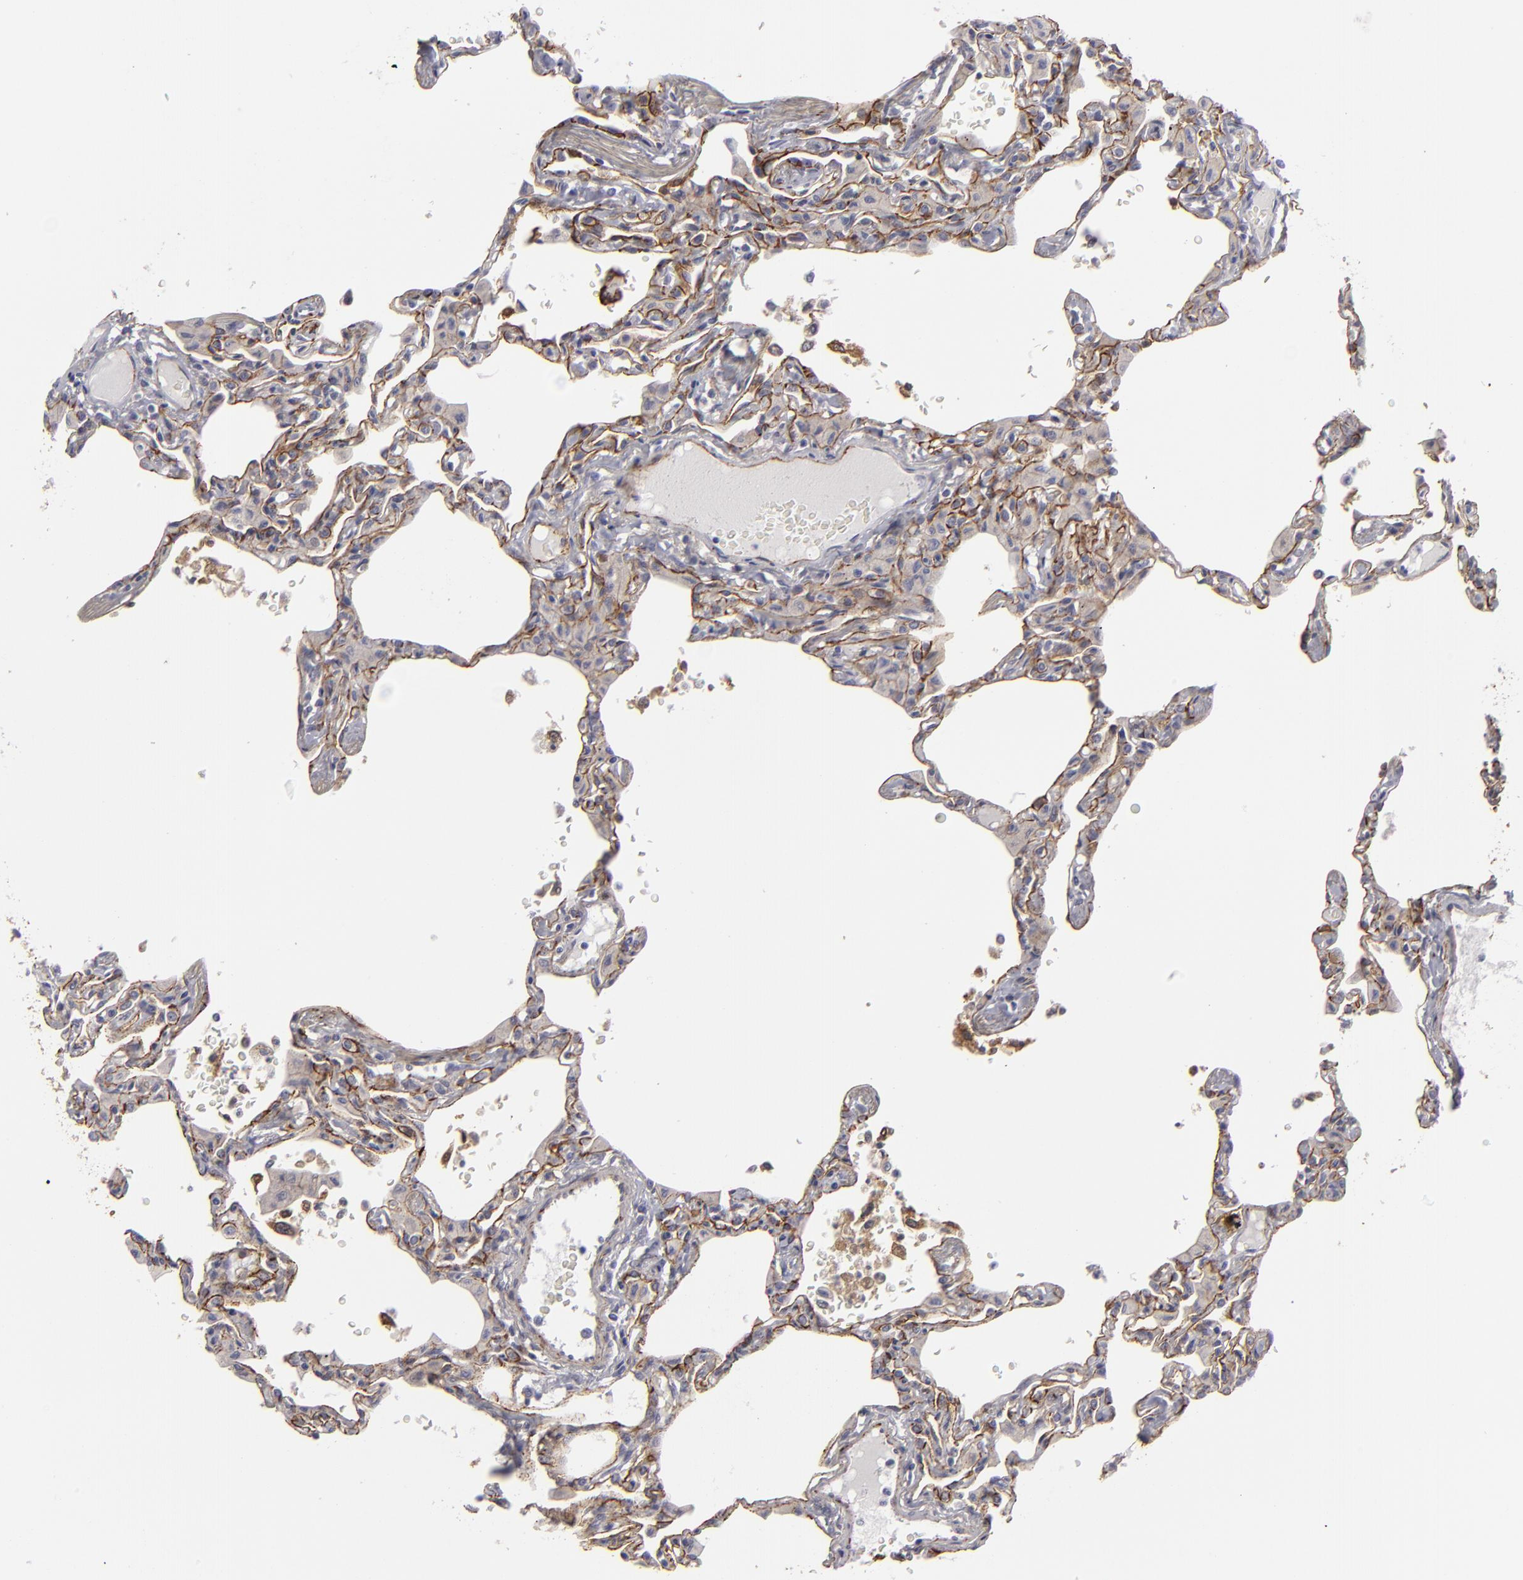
{"staining": {"intensity": "strong", "quantity": ">75%", "location": "cytoplasmic/membranous"}, "tissue": "lung", "cell_type": "Alveolar cells", "image_type": "normal", "snomed": [{"axis": "morphology", "description": "Normal tissue, NOS"}, {"axis": "topography", "description": "Lung"}], "caption": "Alveolar cells reveal strong cytoplasmic/membranous expression in approximately >75% of cells in normal lung. (DAB IHC, brown staining for protein, blue staining for nuclei).", "gene": "ALCAM", "patient": {"sex": "female", "age": 49}}